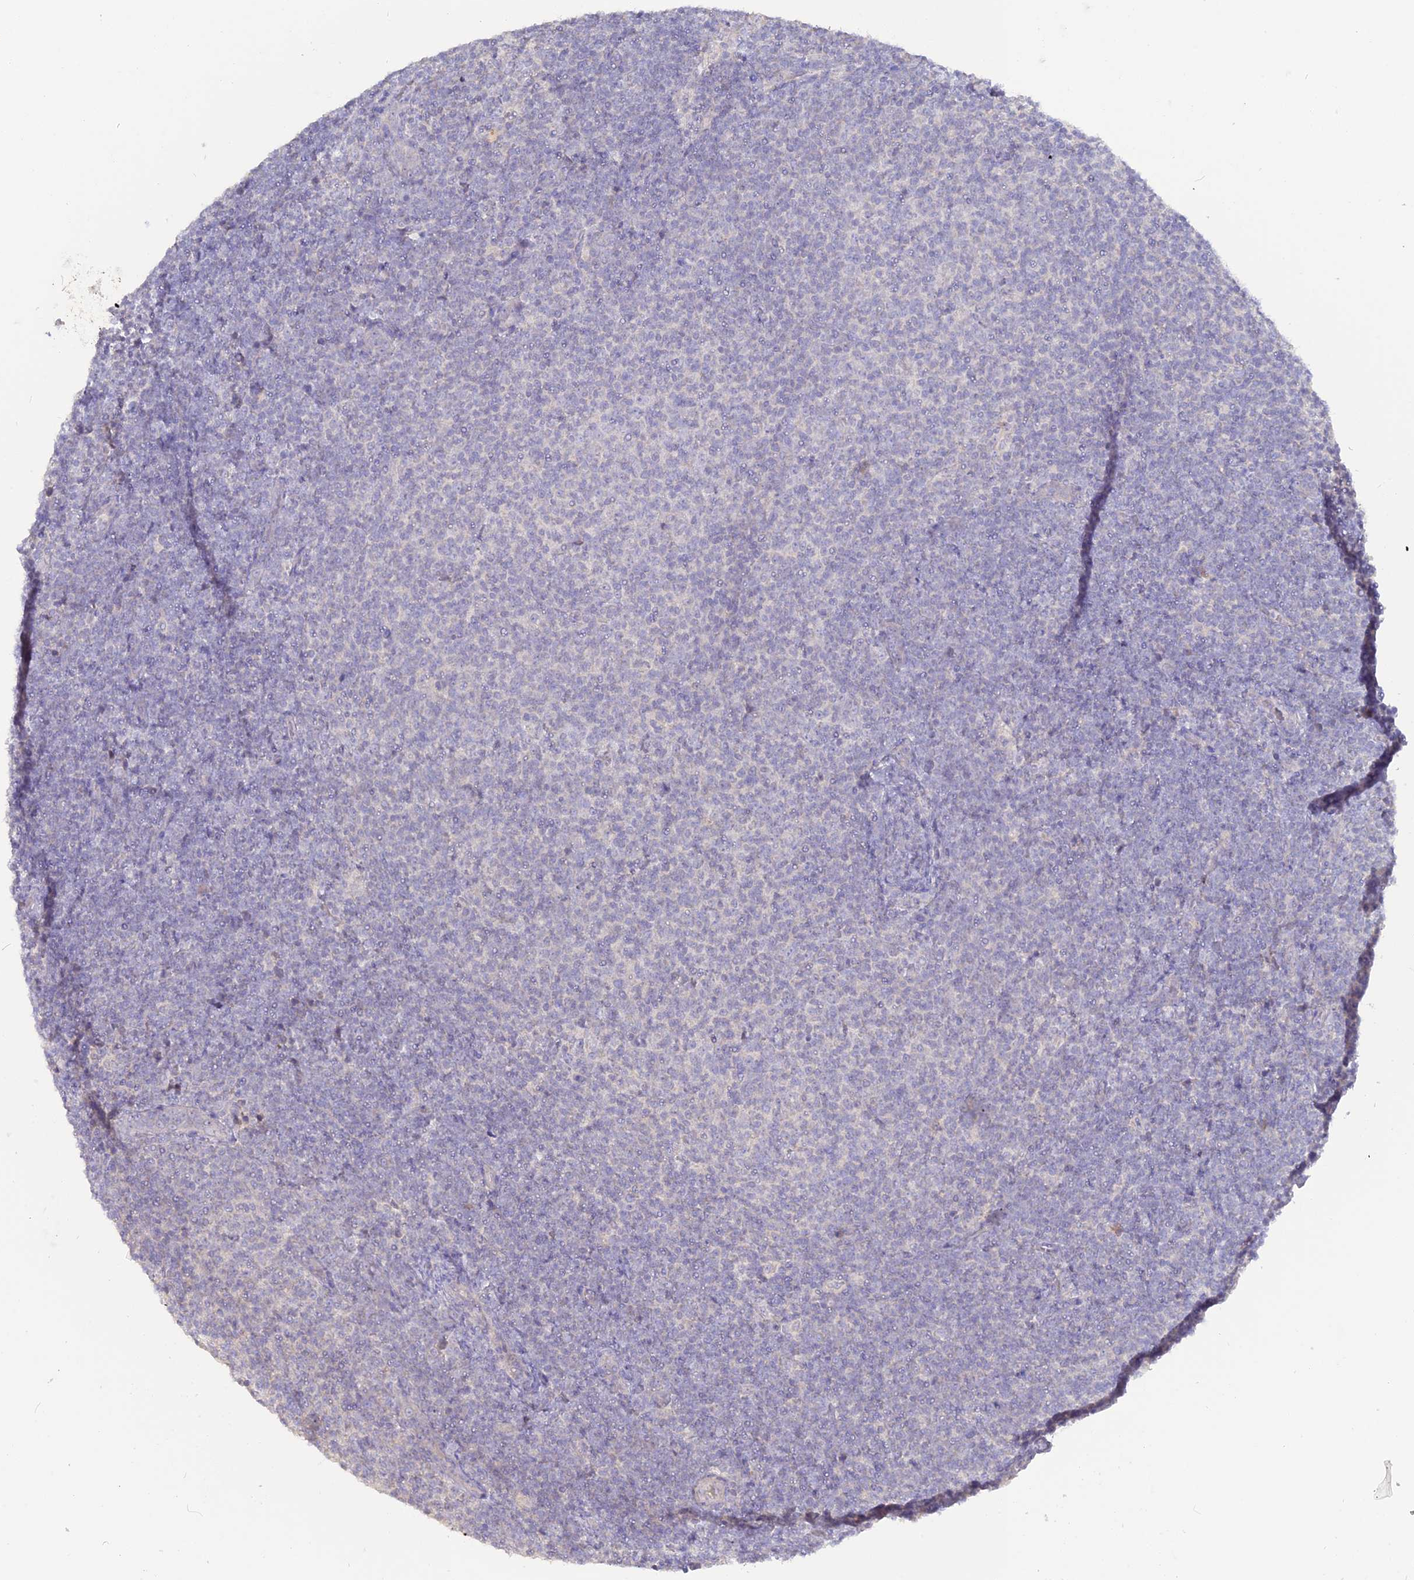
{"staining": {"intensity": "negative", "quantity": "none", "location": "none"}, "tissue": "lymphoma", "cell_type": "Tumor cells", "image_type": "cancer", "snomed": [{"axis": "morphology", "description": "Malignant lymphoma, non-Hodgkin's type, Low grade"}, {"axis": "topography", "description": "Lymph node"}], "caption": "IHC micrograph of neoplastic tissue: human low-grade malignant lymphoma, non-Hodgkin's type stained with DAB (3,3'-diaminobenzidine) exhibits no significant protein expression in tumor cells.", "gene": "ADGRA1", "patient": {"sex": "male", "age": 66}}